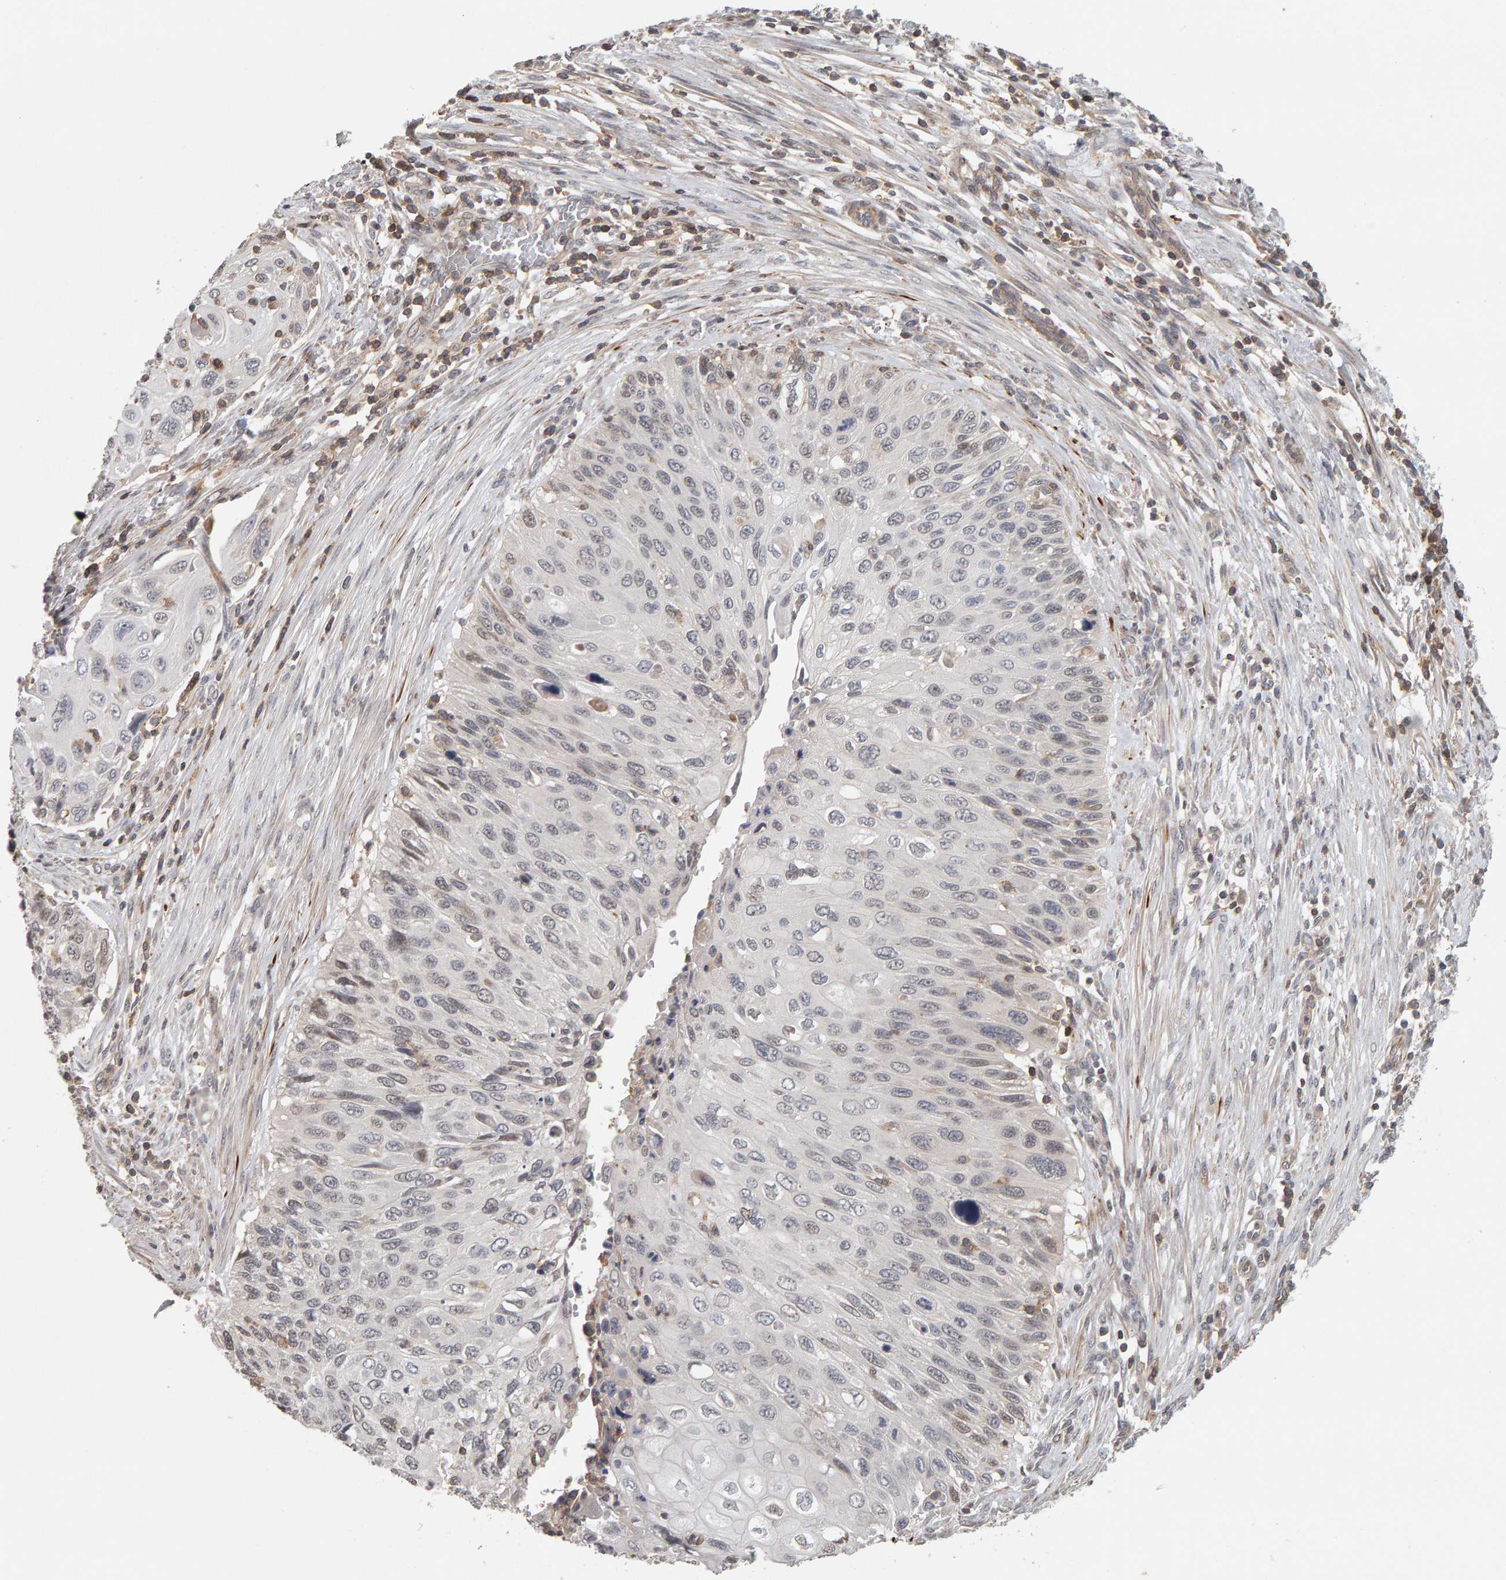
{"staining": {"intensity": "negative", "quantity": "none", "location": "none"}, "tissue": "cervical cancer", "cell_type": "Tumor cells", "image_type": "cancer", "snomed": [{"axis": "morphology", "description": "Squamous cell carcinoma, NOS"}, {"axis": "topography", "description": "Cervix"}], "caption": "The micrograph exhibits no significant positivity in tumor cells of squamous cell carcinoma (cervical).", "gene": "TEFM", "patient": {"sex": "female", "age": 70}}